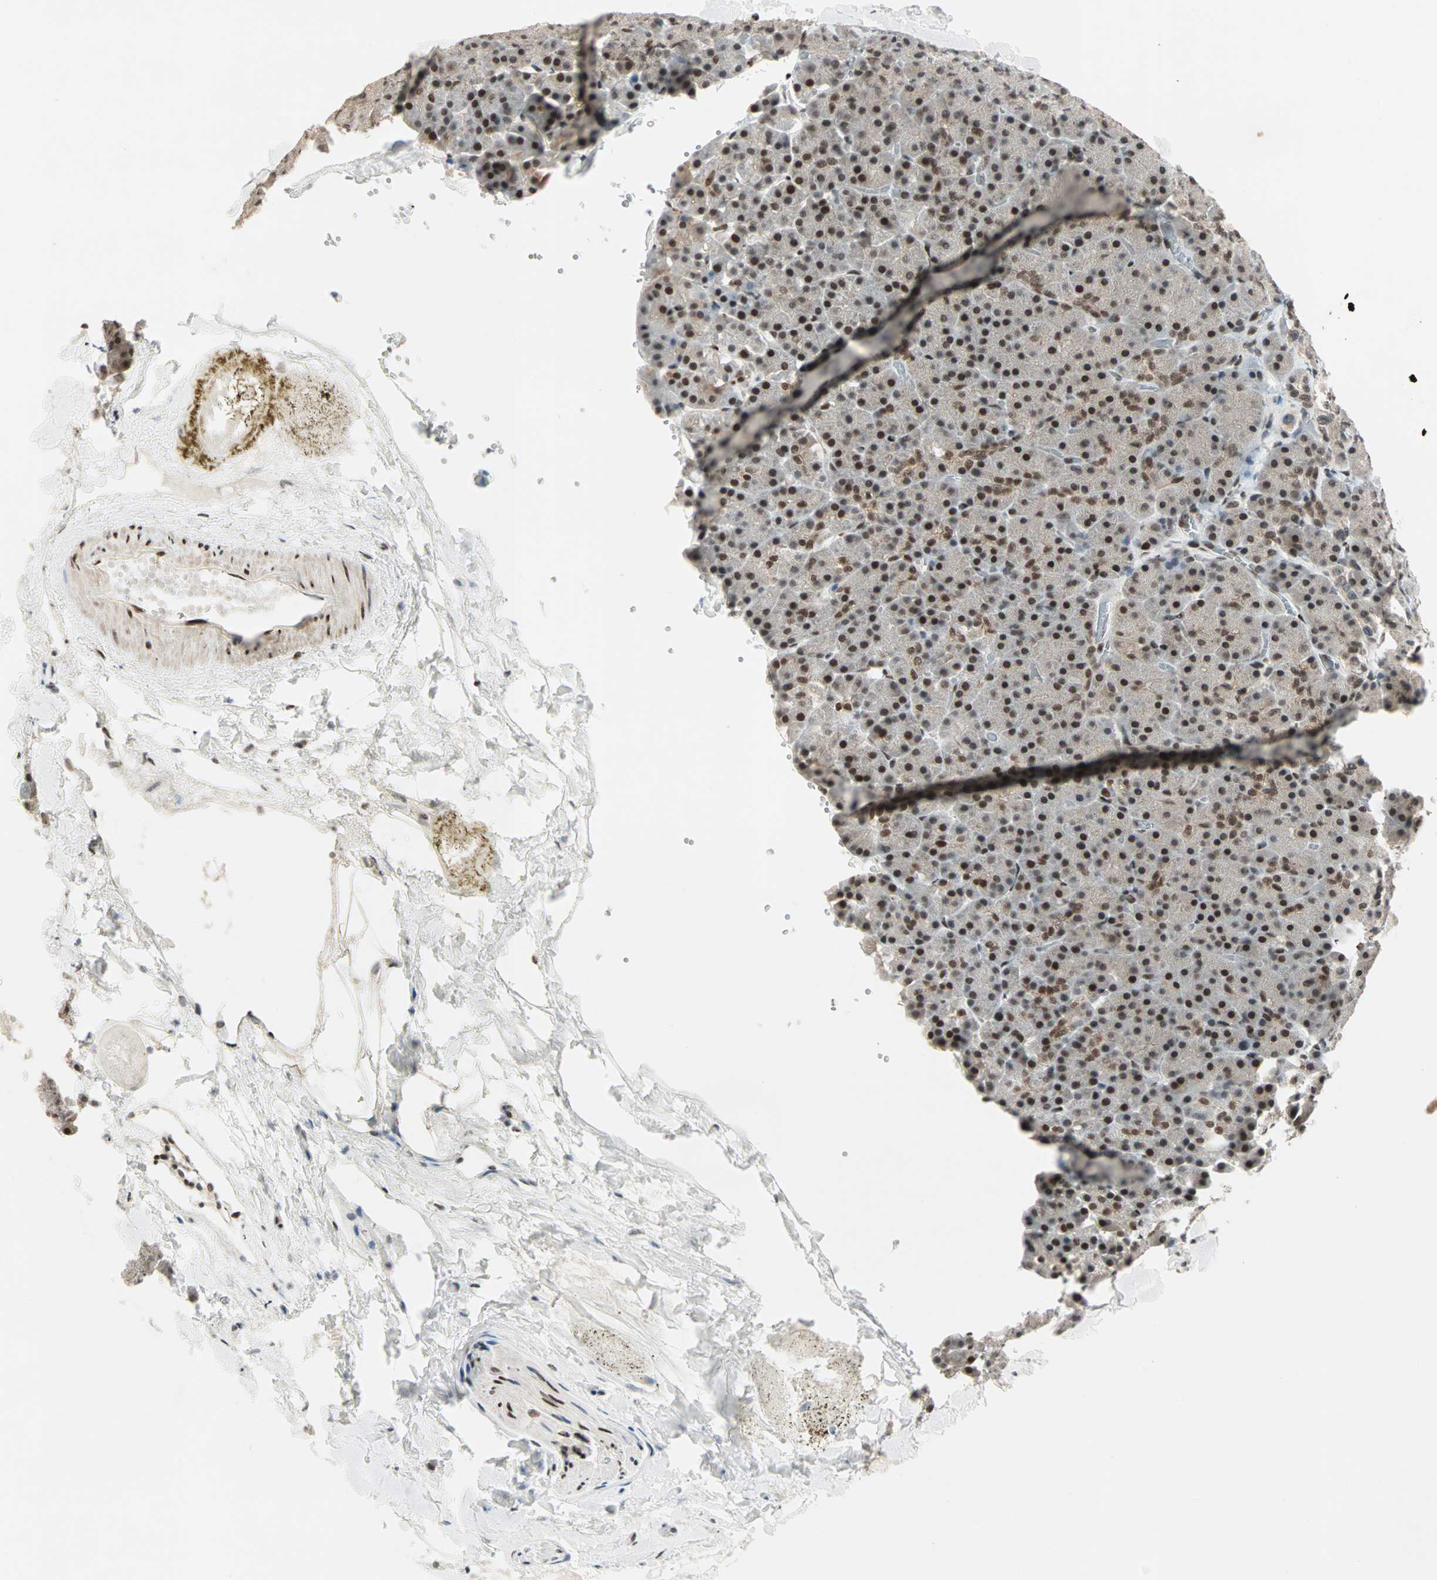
{"staining": {"intensity": "strong", "quantity": ">75%", "location": "nuclear"}, "tissue": "pancreas", "cell_type": "Exocrine glandular cells", "image_type": "normal", "snomed": [{"axis": "morphology", "description": "Normal tissue, NOS"}, {"axis": "topography", "description": "Pancreas"}], "caption": "The micrograph demonstrates a brown stain indicating the presence of a protein in the nuclear of exocrine glandular cells in pancreas.", "gene": "BLM", "patient": {"sex": "female", "age": 35}}